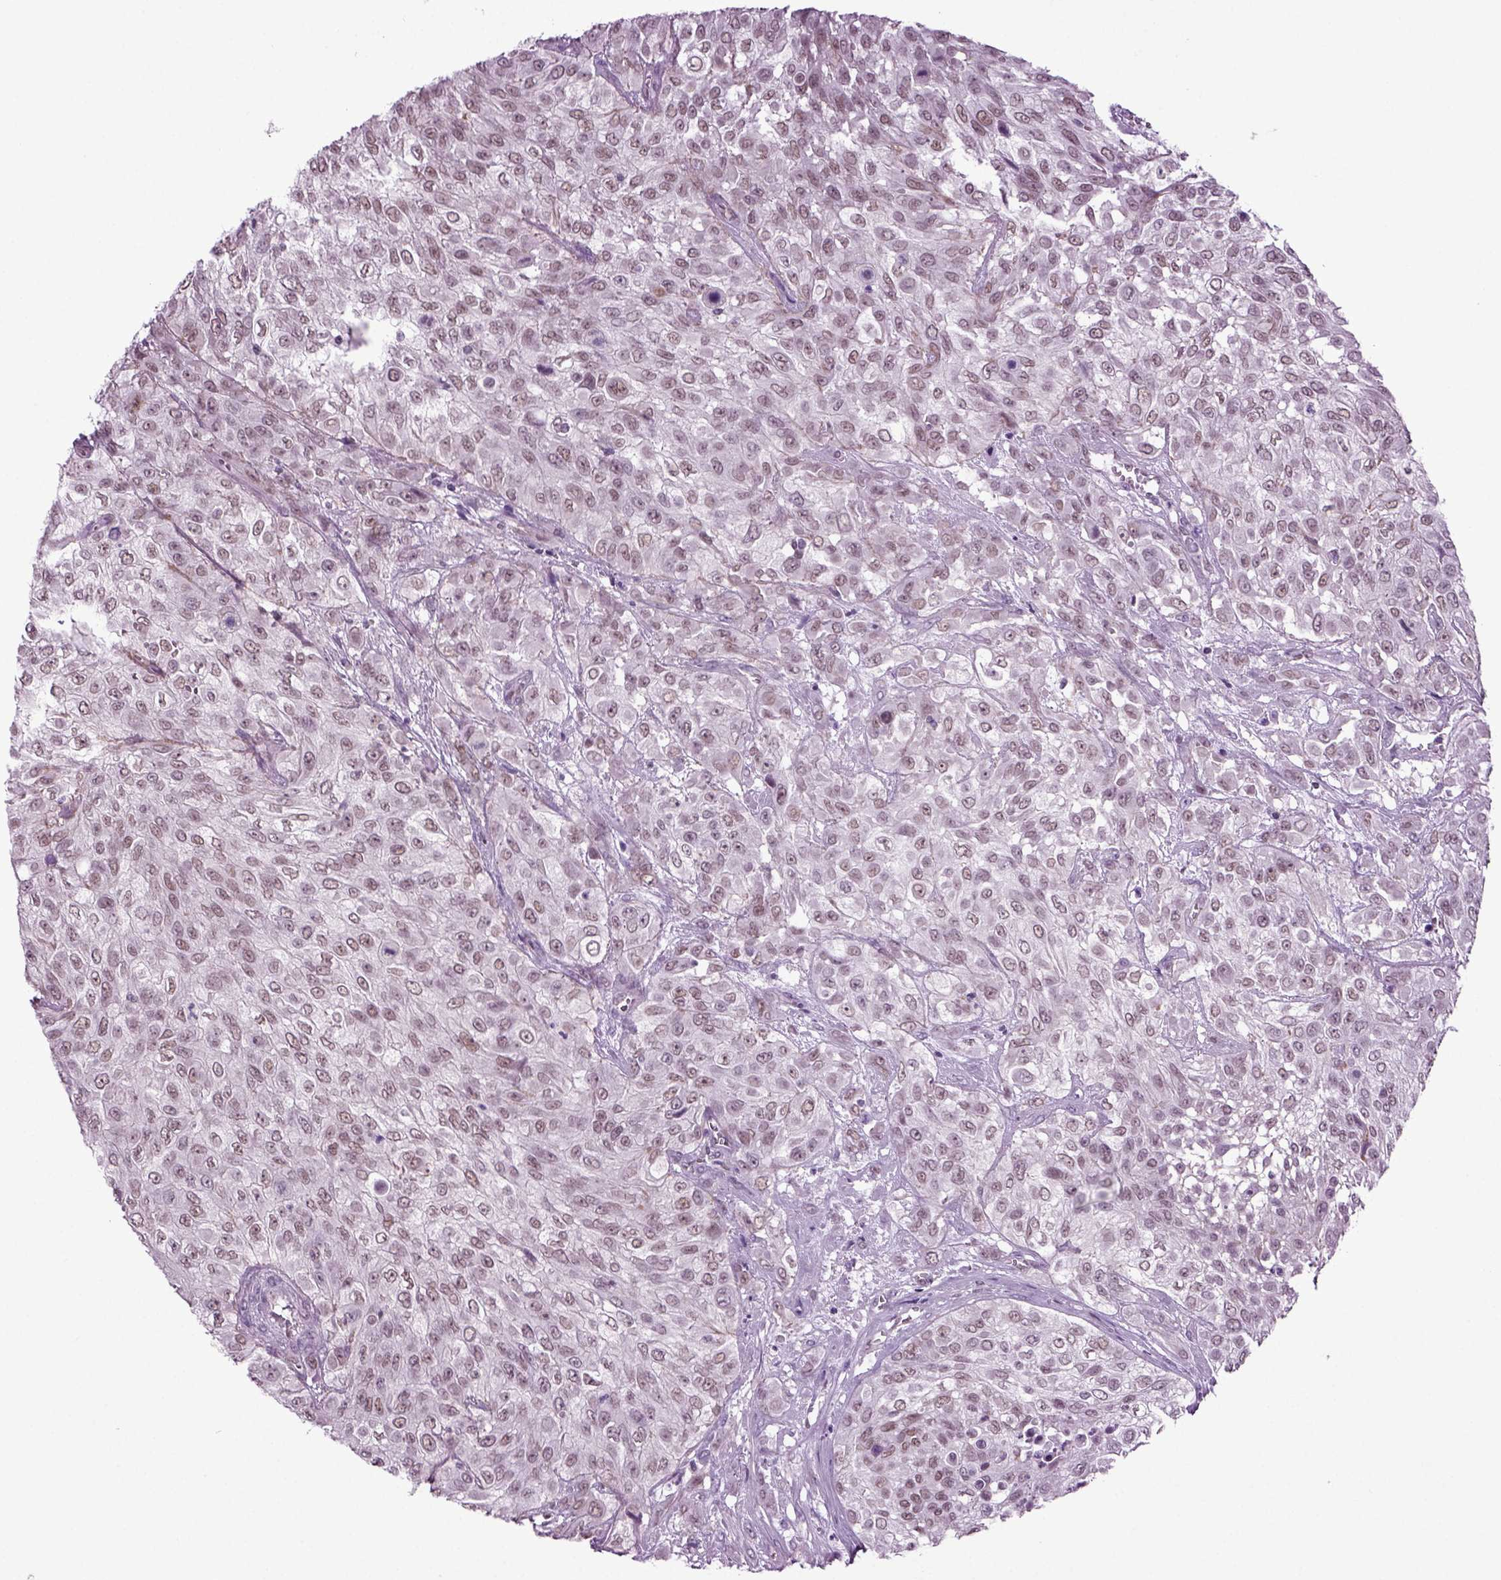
{"staining": {"intensity": "weak", "quantity": "25%-75%", "location": "nuclear"}, "tissue": "urothelial cancer", "cell_type": "Tumor cells", "image_type": "cancer", "snomed": [{"axis": "morphology", "description": "Urothelial carcinoma, High grade"}, {"axis": "topography", "description": "Urinary bladder"}], "caption": "Urothelial cancer was stained to show a protein in brown. There is low levels of weak nuclear positivity in about 25%-75% of tumor cells. (IHC, brightfield microscopy, high magnification).", "gene": "RFX3", "patient": {"sex": "male", "age": 57}}